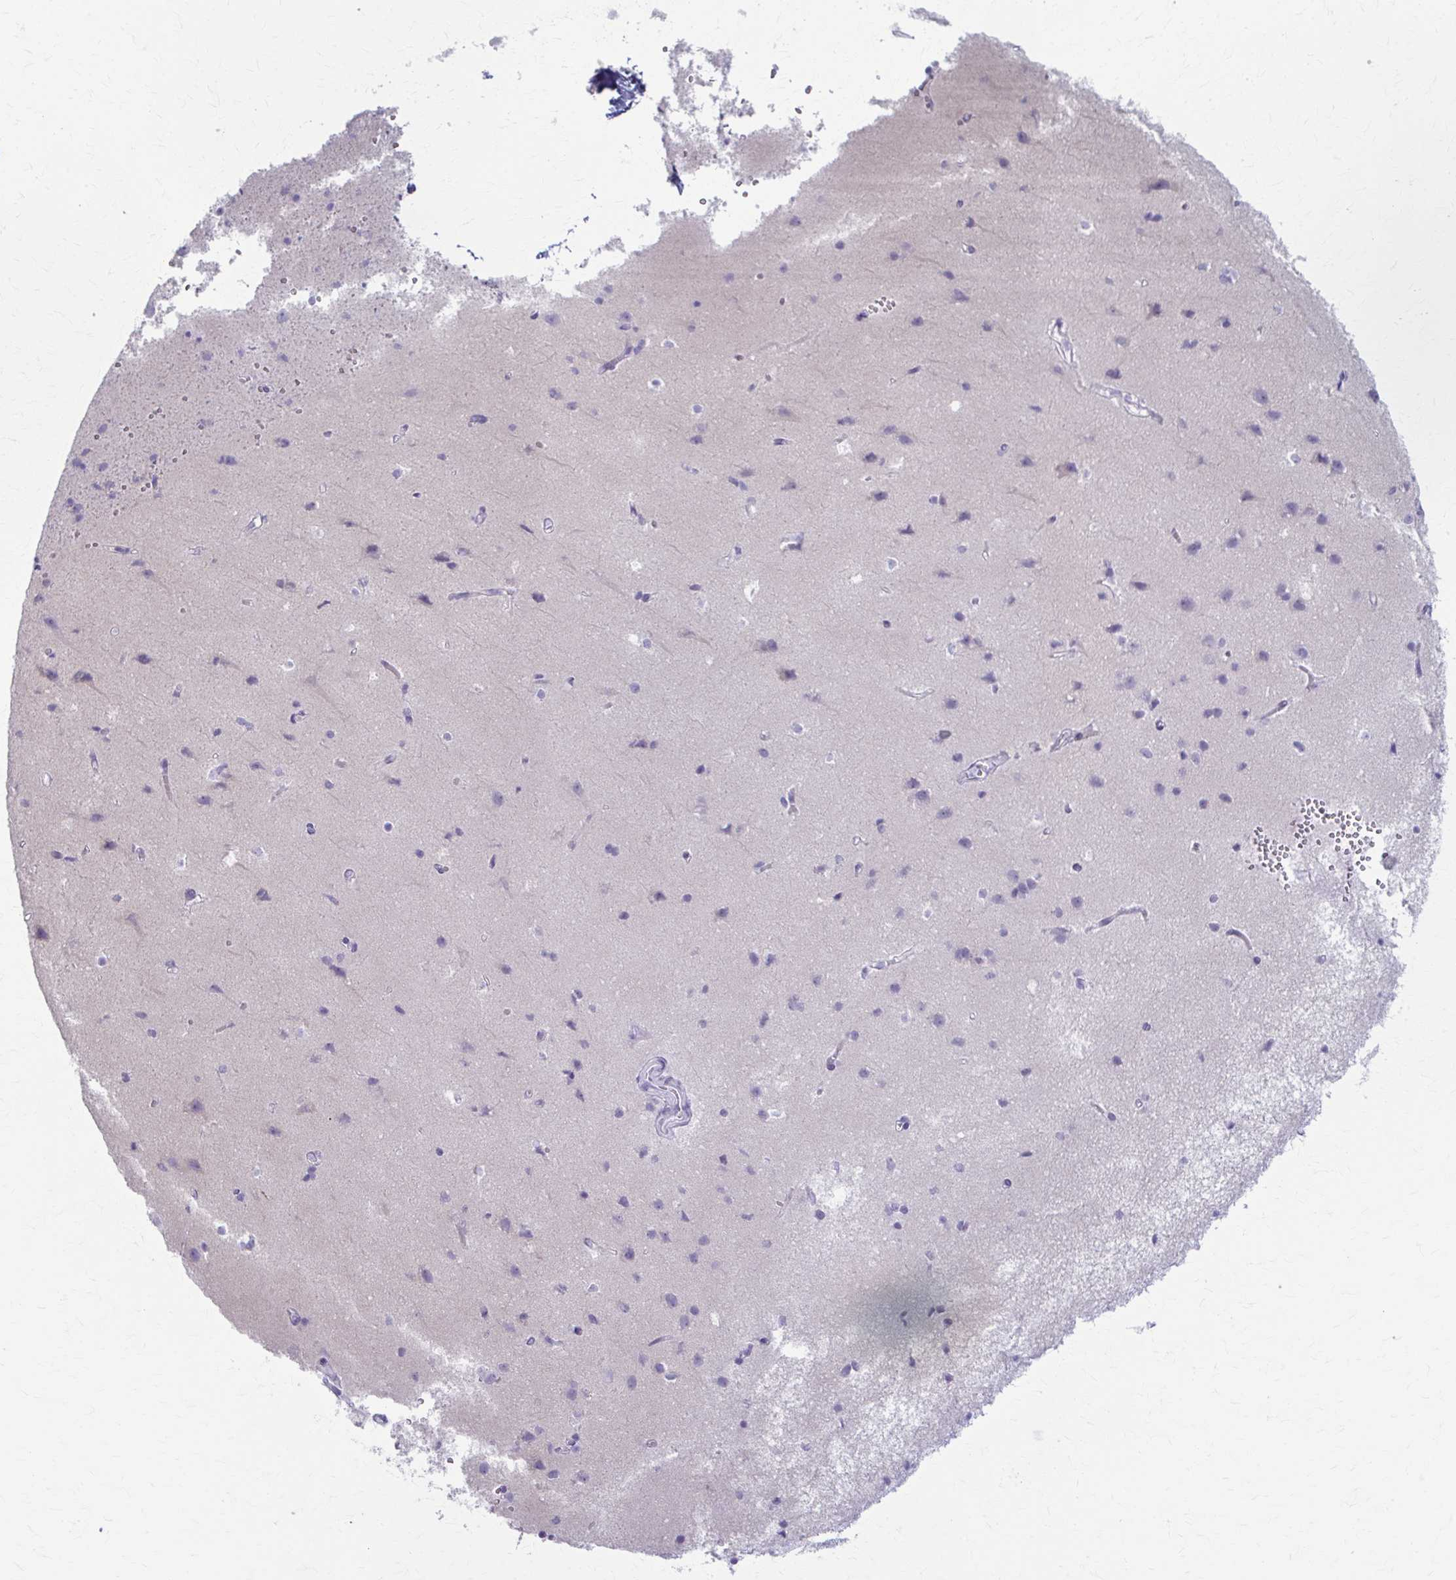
{"staining": {"intensity": "negative", "quantity": "none", "location": "none"}, "tissue": "cerebral cortex", "cell_type": "Endothelial cells", "image_type": "normal", "snomed": [{"axis": "morphology", "description": "Normal tissue, NOS"}, {"axis": "topography", "description": "Cerebral cortex"}], "caption": "The histopathology image demonstrates no staining of endothelial cells in unremarkable cerebral cortex.", "gene": "LDLRAP1", "patient": {"sex": "male", "age": 37}}